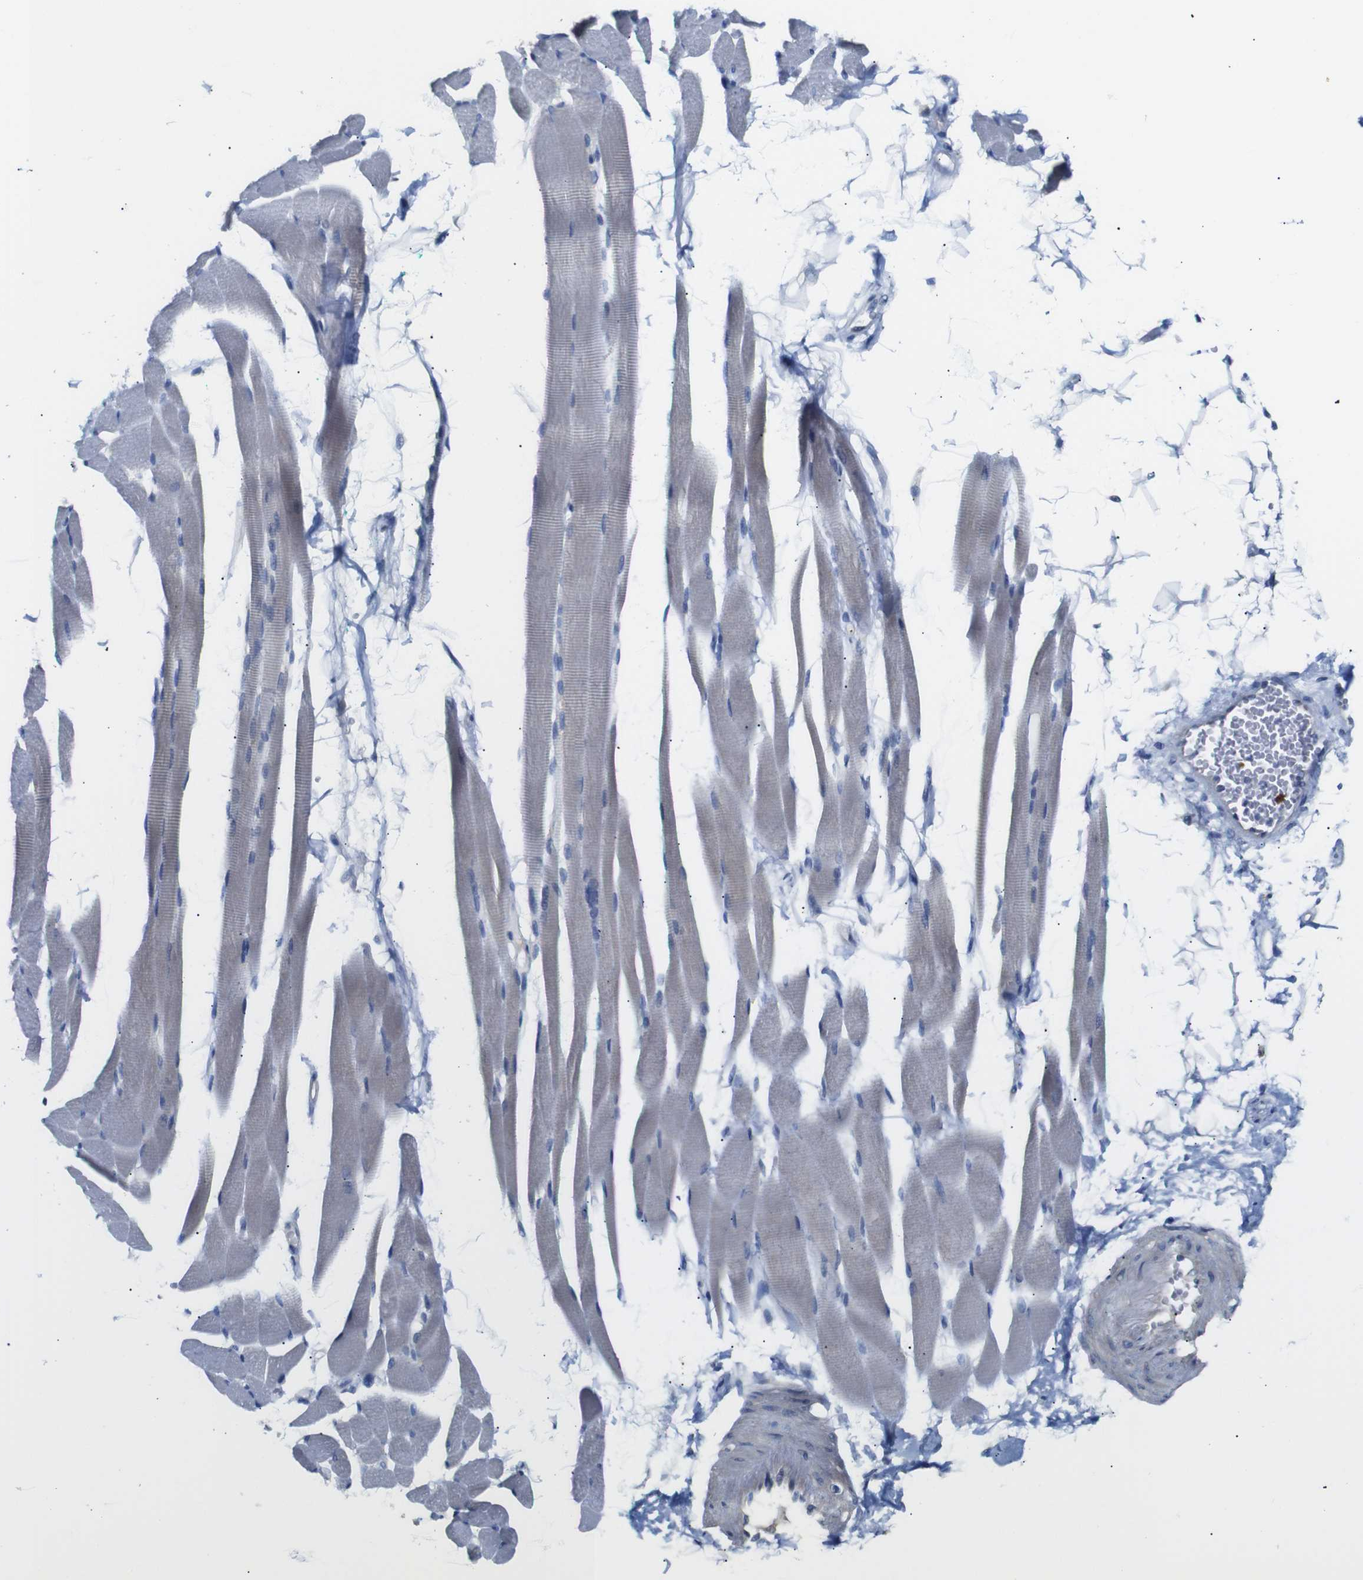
{"staining": {"intensity": "negative", "quantity": "none", "location": "none"}, "tissue": "skeletal muscle", "cell_type": "Myocytes", "image_type": "normal", "snomed": [{"axis": "morphology", "description": "Normal tissue, NOS"}, {"axis": "topography", "description": "Skeletal muscle"}, {"axis": "topography", "description": "Oral tissue"}, {"axis": "topography", "description": "Peripheral nerve tissue"}], "caption": "DAB immunohistochemical staining of unremarkable skeletal muscle displays no significant positivity in myocytes.", "gene": "ALOX15", "patient": {"sex": "female", "age": 84}}